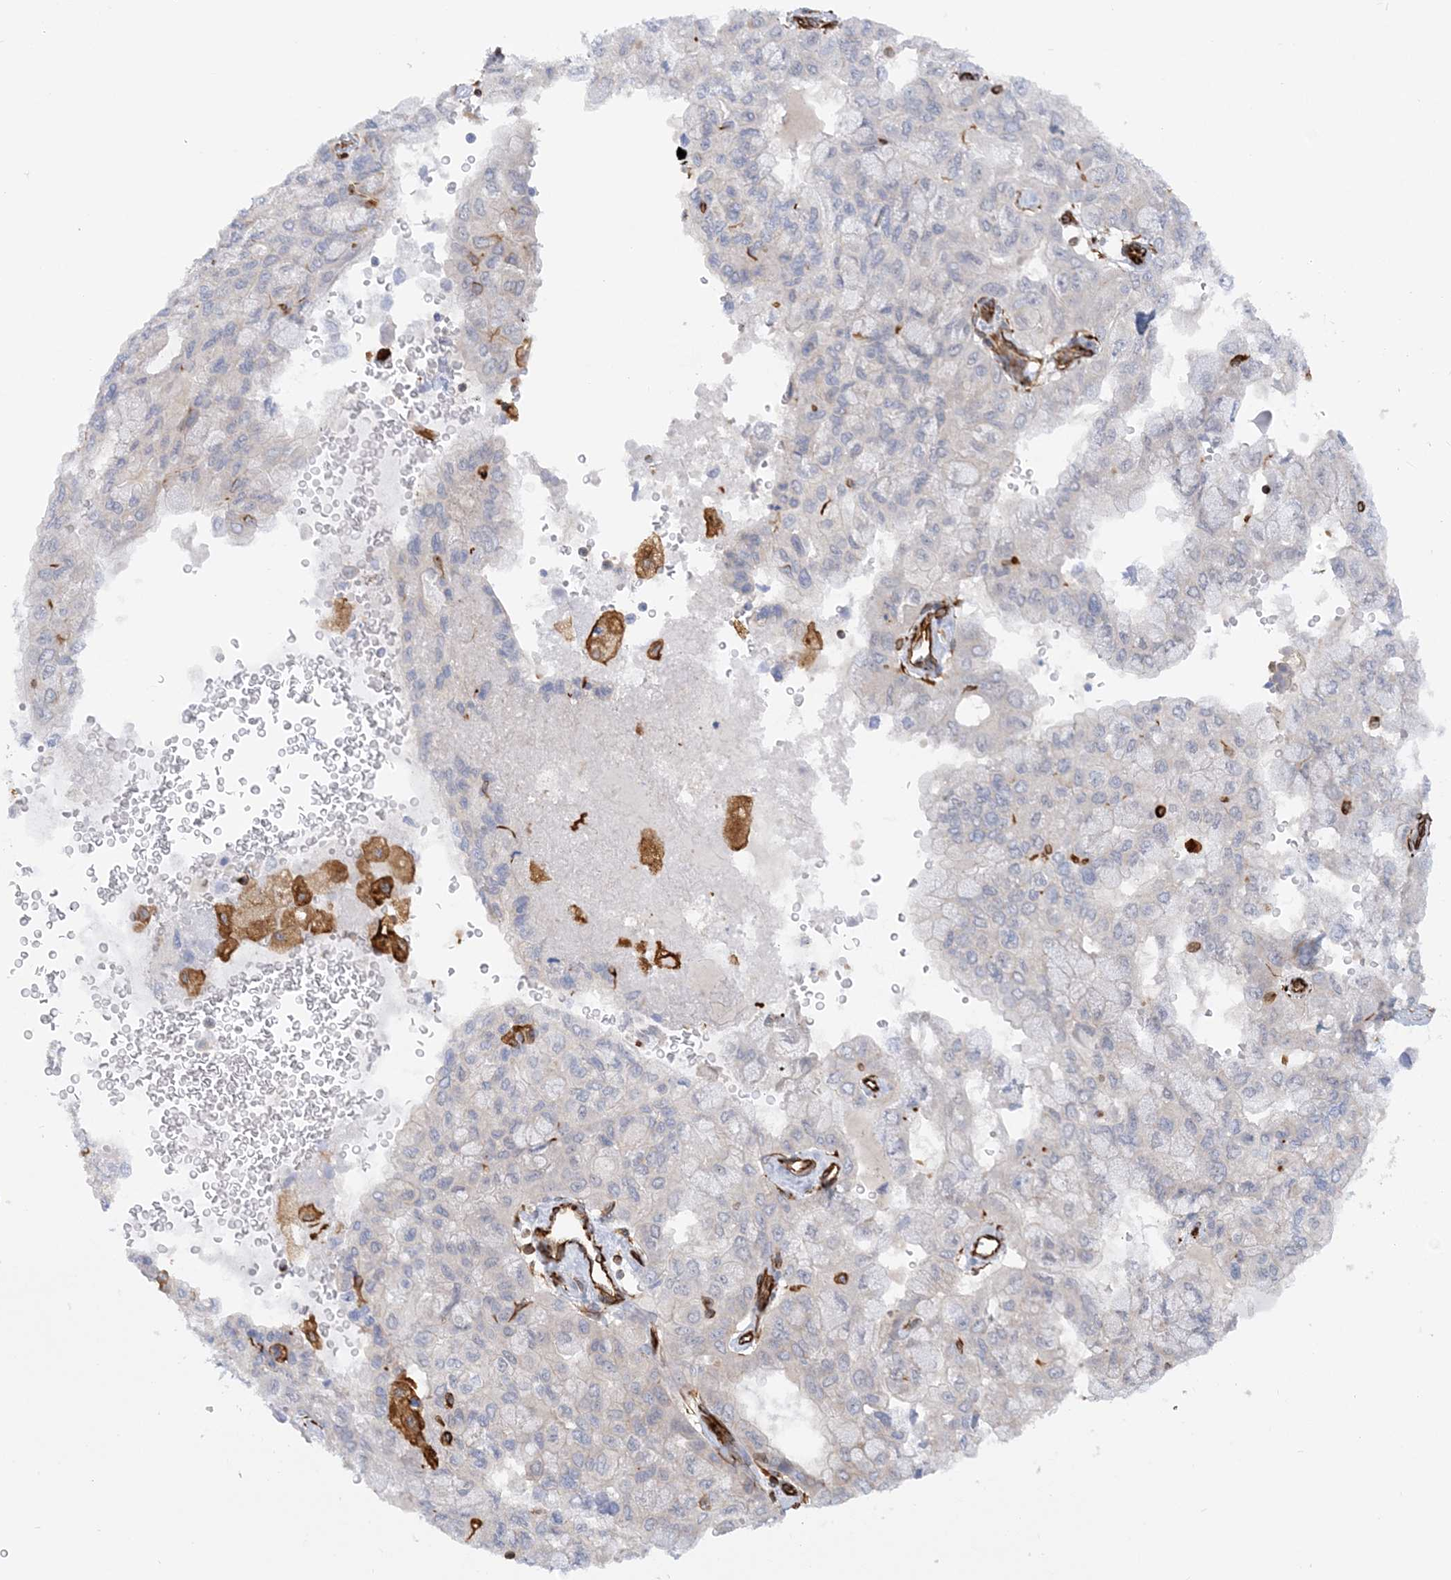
{"staining": {"intensity": "negative", "quantity": "none", "location": "none"}, "tissue": "pancreatic cancer", "cell_type": "Tumor cells", "image_type": "cancer", "snomed": [{"axis": "morphology", "description": "Adenocarcinoma, NOS"}, {"axis": "topography", "description": "Pancreas"}], "caption": "An image of pancreatic adenocarcinoma stained for a protein reveals no brown staining in tumor cells.", "gene": "SCLT1", "patient": {"sex": "male", "age": 51}}